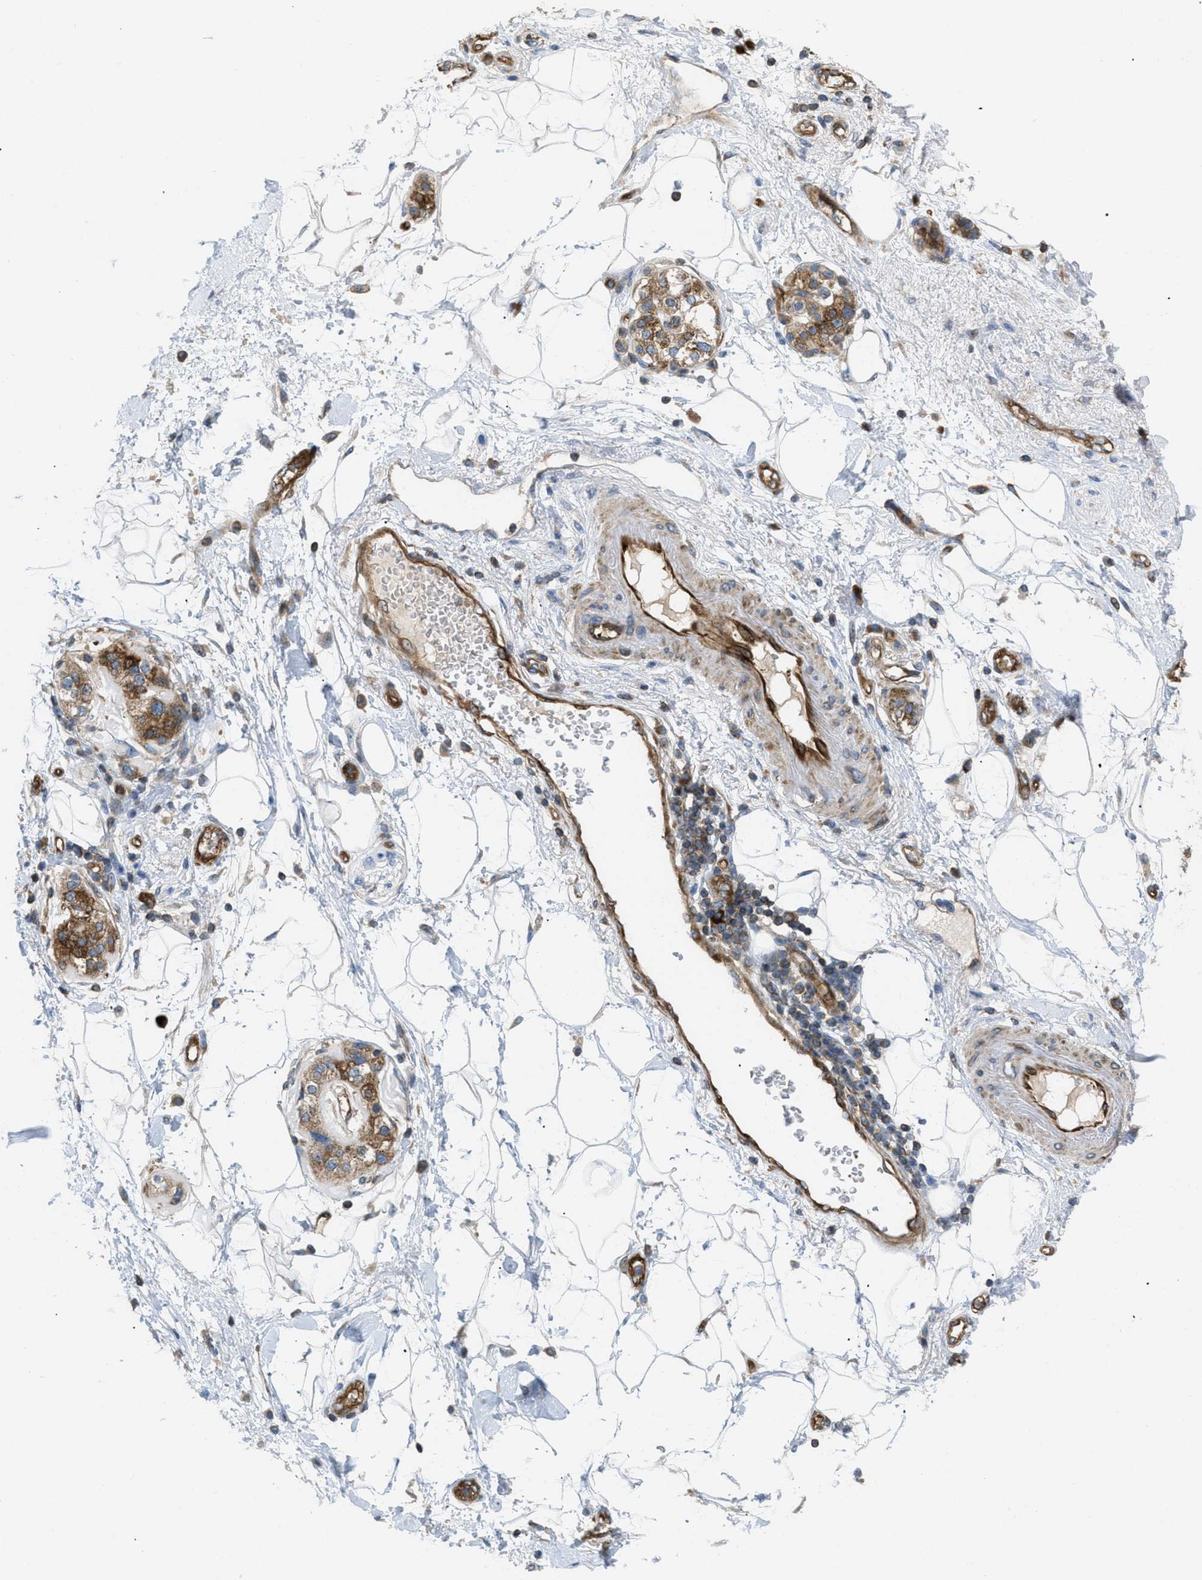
{"staining": {"intensity": "negative", "quantity": "none", "location": "none"}, "tissue": "adipose tissue", "cell_type": "Adipocytes", "image_type": "normal", "snomed": [{"axis": "morphology", "description": "Normal tissue, NOS"}, {"axis": "morphology", "description": "Adenocarcinoma, NOS"}, {"axis": "topography", "description": "Duodenum"}, {"axis": "topography", "description": "Peripheral nerve tissue"}], "caption": "Immunohistochemical staining of normal human adipose tissue displays no significant expression in adipocytes.", "gene": "ATP2A3", "patient": {"sex": "female", "age": 60}}